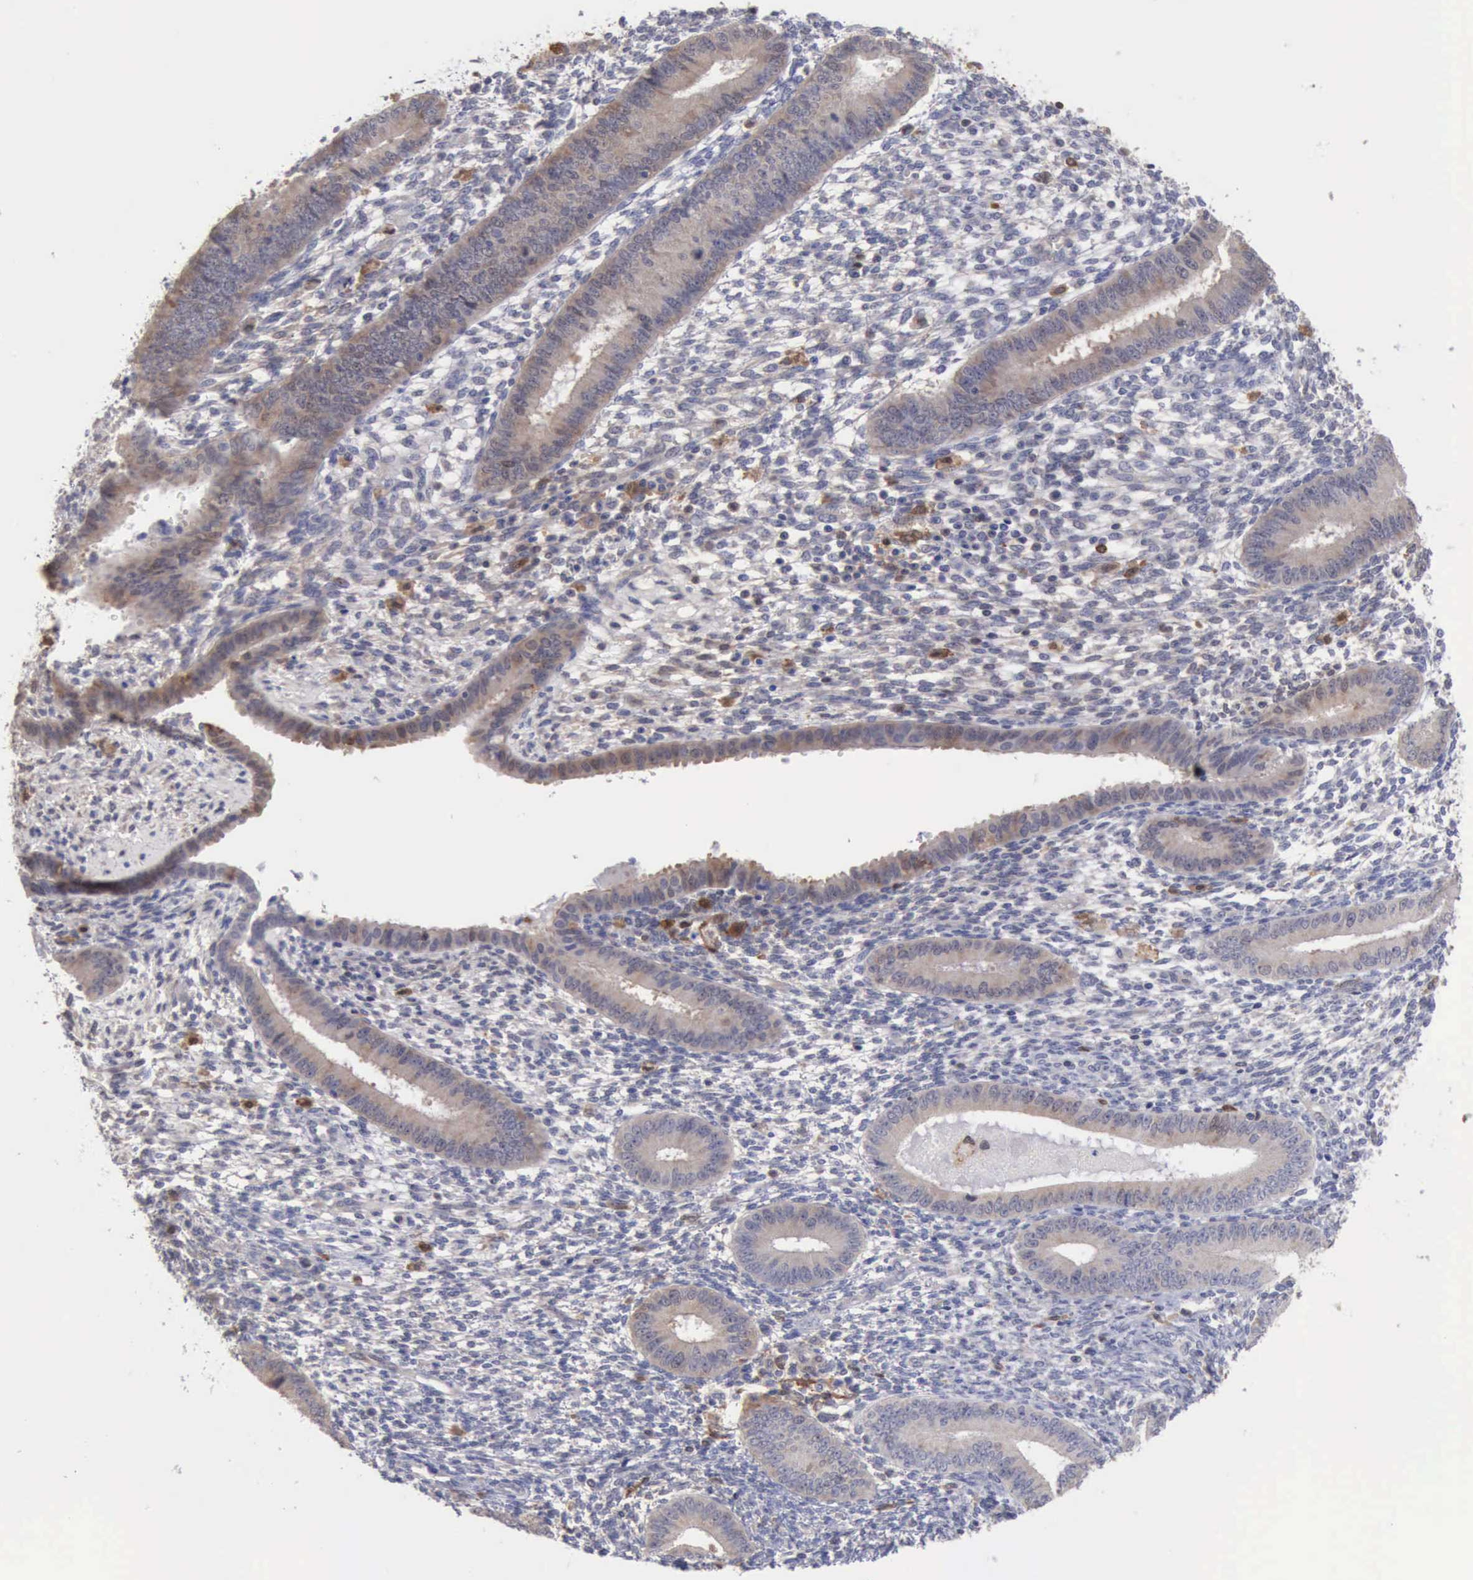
{"staining": {"intensity": "weak", "quantity": "<25%", "location": "cytoplasmic/membranous"}, "tissue": "endometrium", "cell_type": "Cells in endometrial stroma", "image_type": "normal", "snomed": [{"axis": "morphology", "description": "Normal tissue, NOS"}, {"axis": "topography", "description": "Endometrium"}], "caption": "This image is of unremarkable endometrium stained with IHC to label a protein in brown with the nuclei are counter-stained blue. There is no staining in cells in endometrial stroma. (Brightfield microscopy of DAB immunohistochemistry at high magnification).", "gene": "STAT1", "patient": {"sex": "female", "age": 42}}